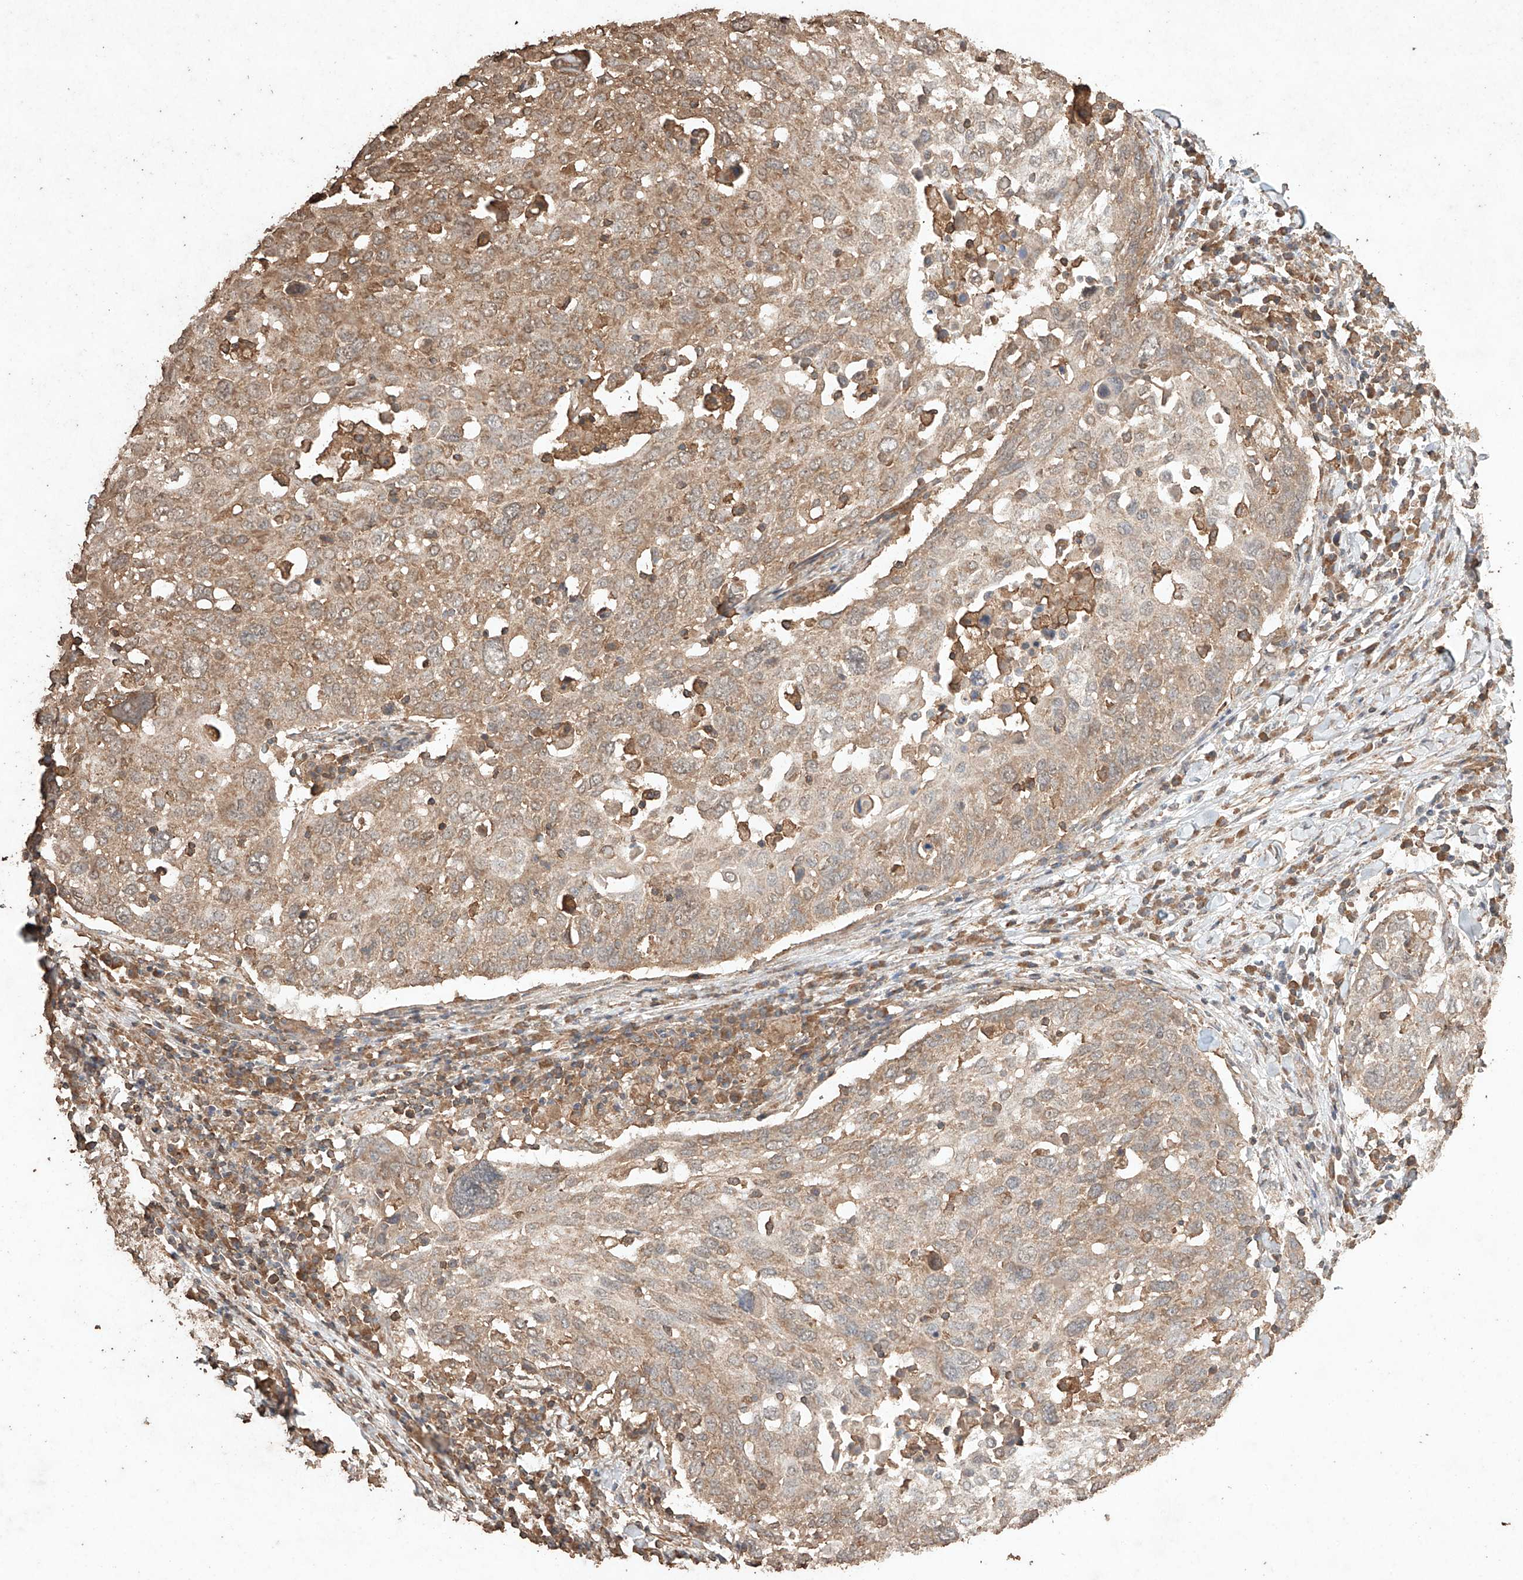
{"staining": {"intensity": "moderate", "quantity": ">75%", "location": "cytoplasmic/membranous"}, "tissue": "lung cancer", "cell_type": "Tumor cells", "image_type": "cancer", "snomed": [{"axis": "morphology", "description": "Squamous cell carcinoma, NOS"}, {"axis": "topography", "description": "Lung"}], "caption": "The micrograph exhibits staining of squamous cell carcinoma (lung), revealing moderate cytoplasmic/membranous protein staining (brown color) within tumor cells.", "gene": "M6PR", "patient": {"sex": "male", "age": 65}}